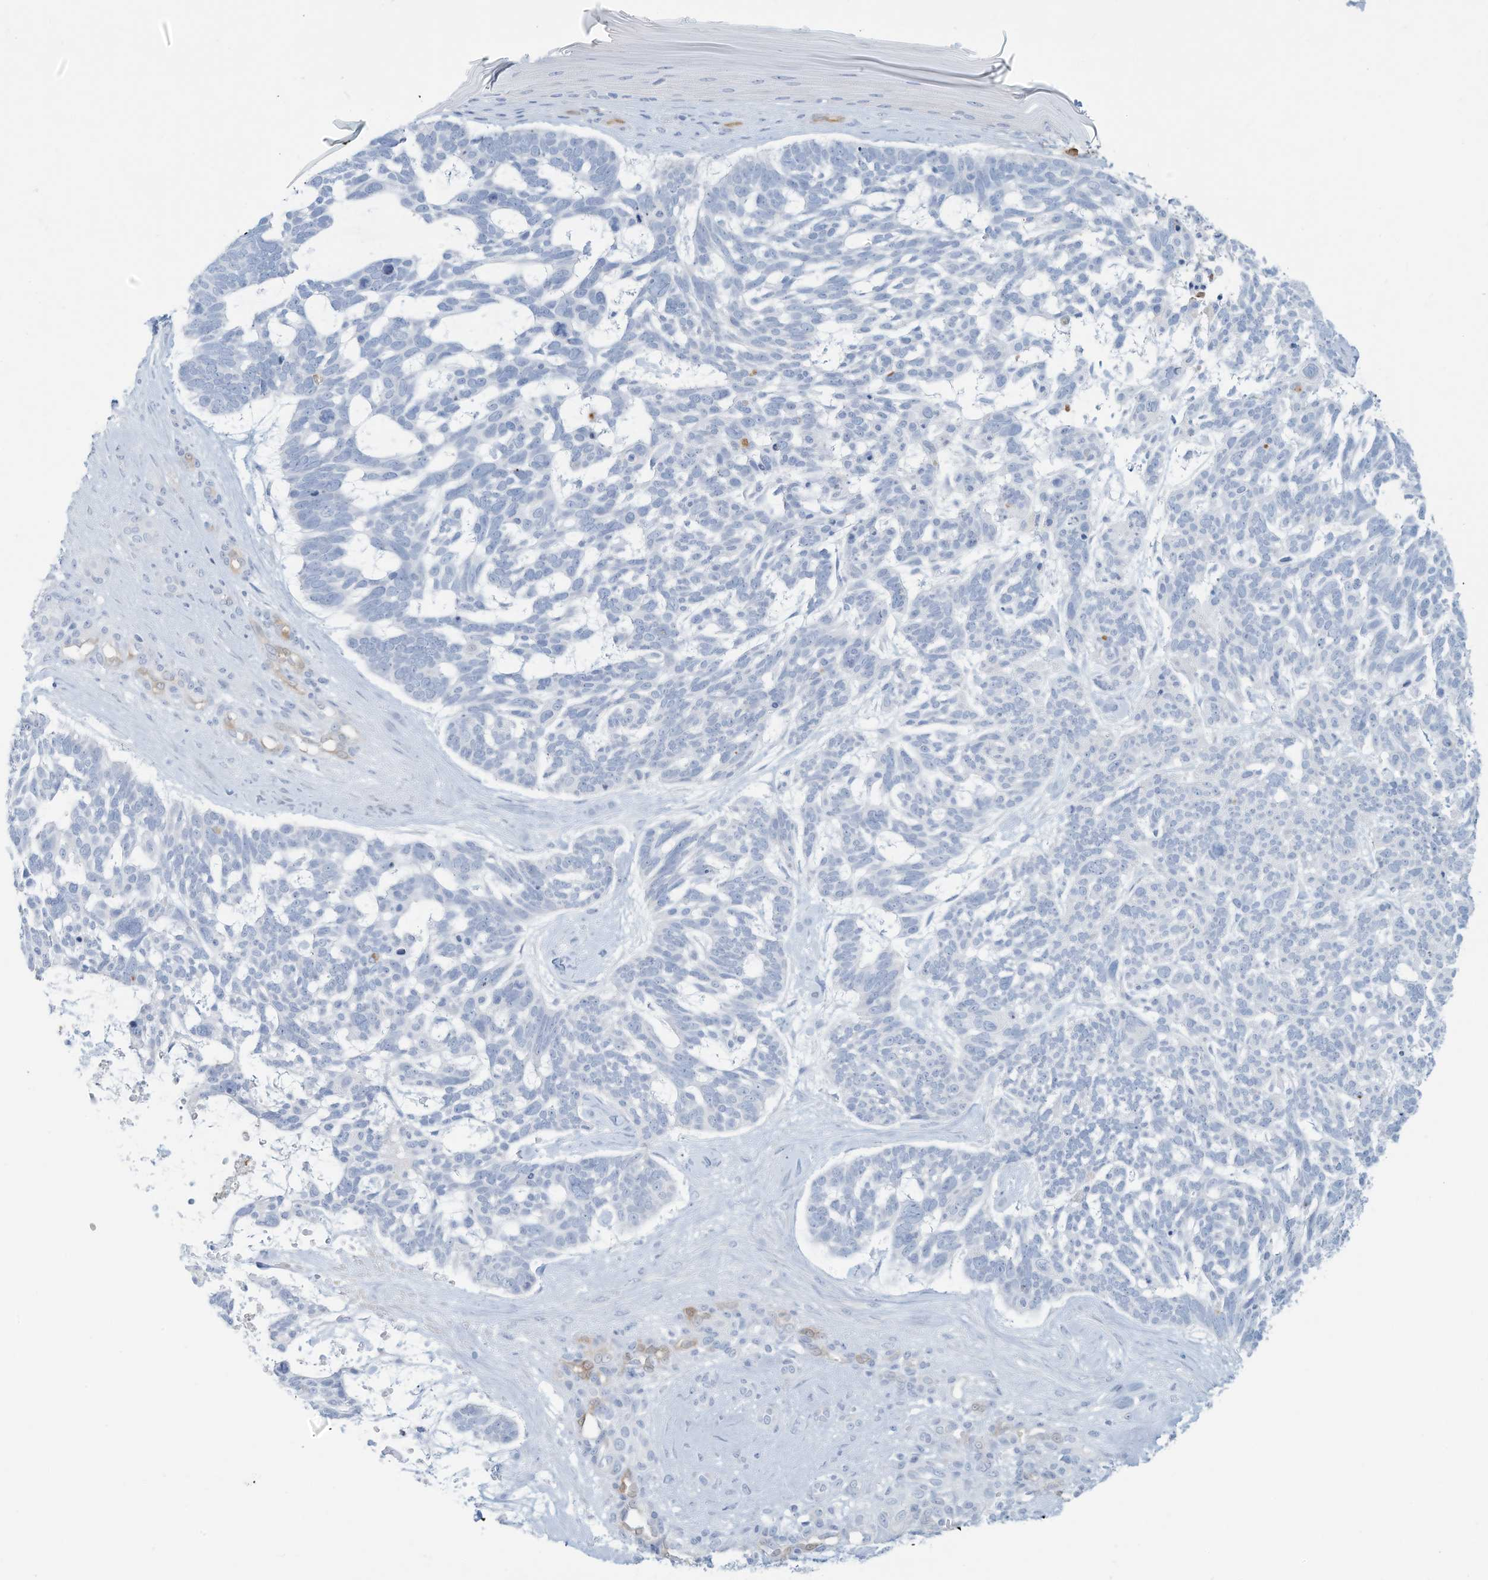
{"staining": {"intensity": "negative", "quantity": "none", "location": "none"}, "tissue": "skin cancer", "cell_type": "Tumor cells", "image_type": "cancer", "snomed": [{"axis": "morphology", "description": "Basal cell carcinoma"}, {"axis": "topography", "description": "Skin"}], "caption": "A high-resolution micrograph shows immunohistochemistry staining of skin basal cell carcinoma, which exhibits no significant expression in tumor cells.", "gene": "ERI2", "patient": {"sex": "male", "age": 88}}